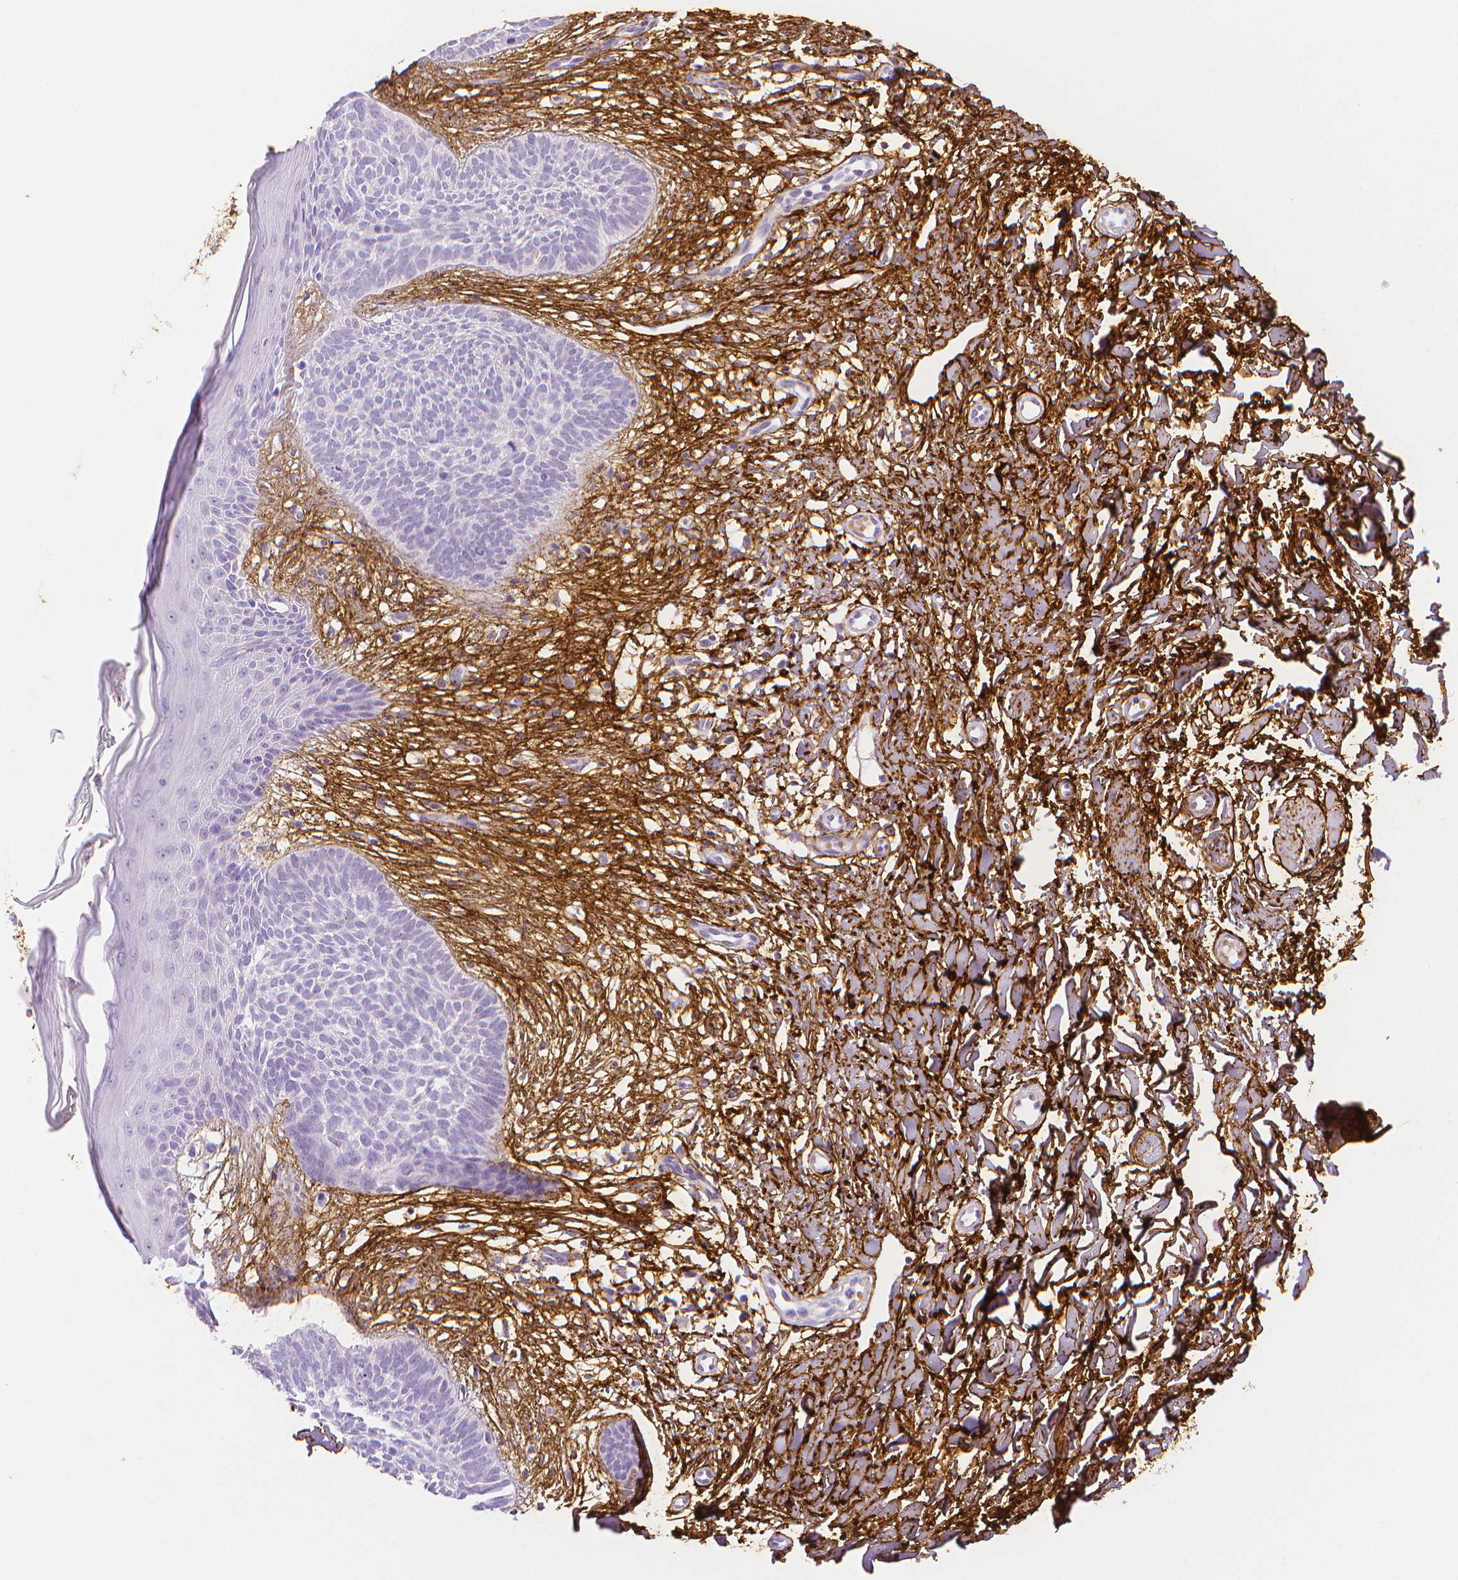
{"staining": {"intensity": "negative", "quantity": "none", "location": "none"}, "tissue": "skin cancer", "cell_type": "Tumor cells", "image_type": "cancer", "snomed": [{"axis": "morphology", "description": "Basal cell carcinoma"}, {"axis": "topography", "description": "Skin"}], "caption": "Immunohistochemistry (IHC) image of neoplastic tissue: skin cancer stained with DAB demonstrates no significant protein staining in tumor cells. (DAB (3,3'-diaminobenzidine) immunohistochemistry (IHC) visualized using brightfield microscopy, high magnification).", "gene": "FBN1", "patient": {"sex": "female", "age": 84}}